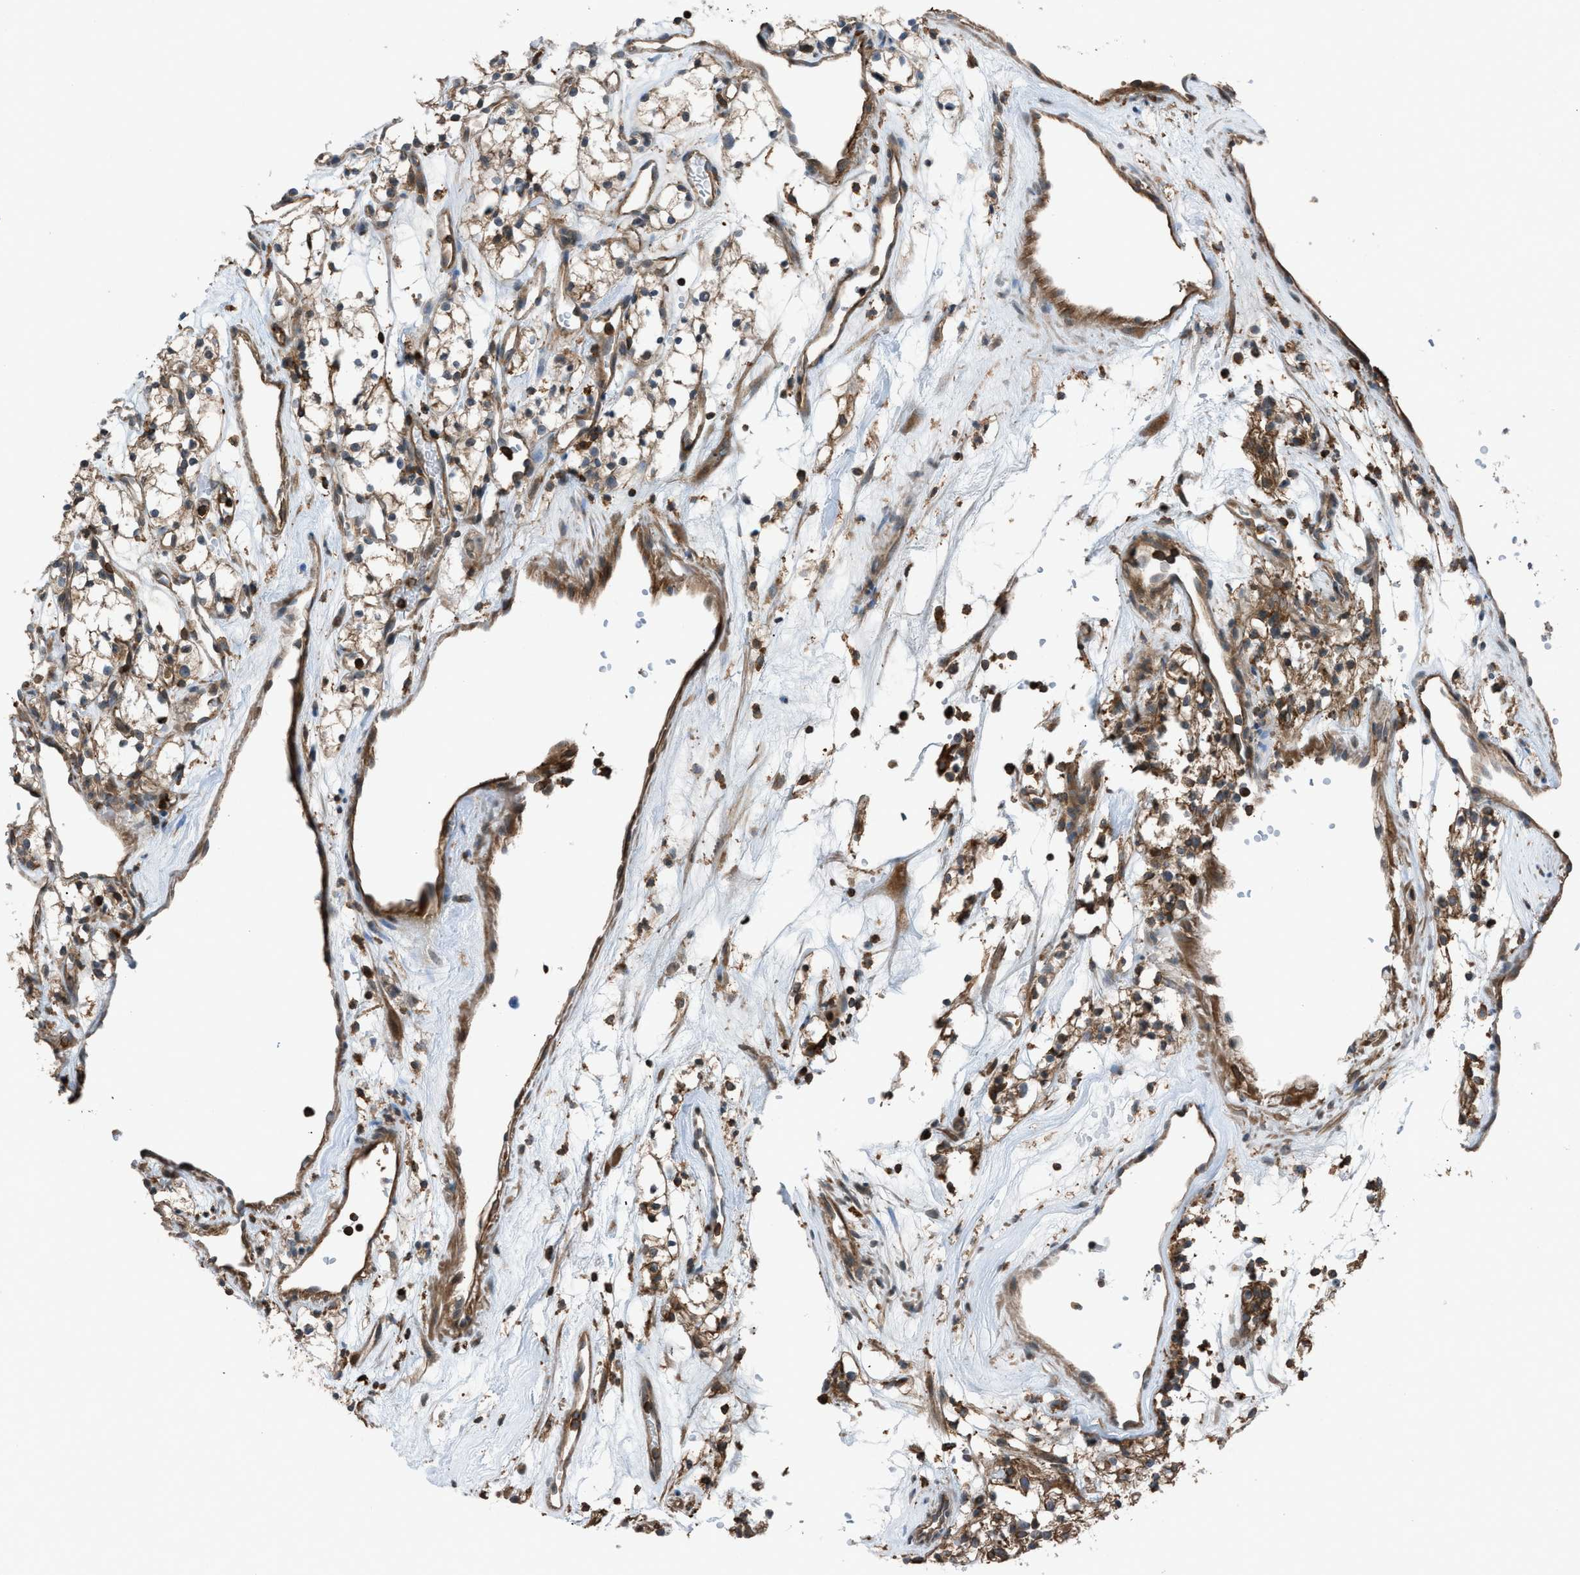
{"staining": {"intensity": "moderate", "quantity": ">75%", "location": "cytoplasmic/membranous"}, "tissue": "renal cancer", "cell_type": "Tumor cells", "image_type": "cancer", "snomed": [{"axis": "morphology", "description": "Adenocarcinoma, NOS"}, {"axis": "topography", "description": "Kidney"}], "caption": "Renal cancer (adenocarcinoma) stained for a protein (brown) displays moderate cytoplasmic/membranous positive expression in approximately >75% of tumor cells.", "gene": "DYRK1A", "patient": {"sex": "male", "age": 59}}